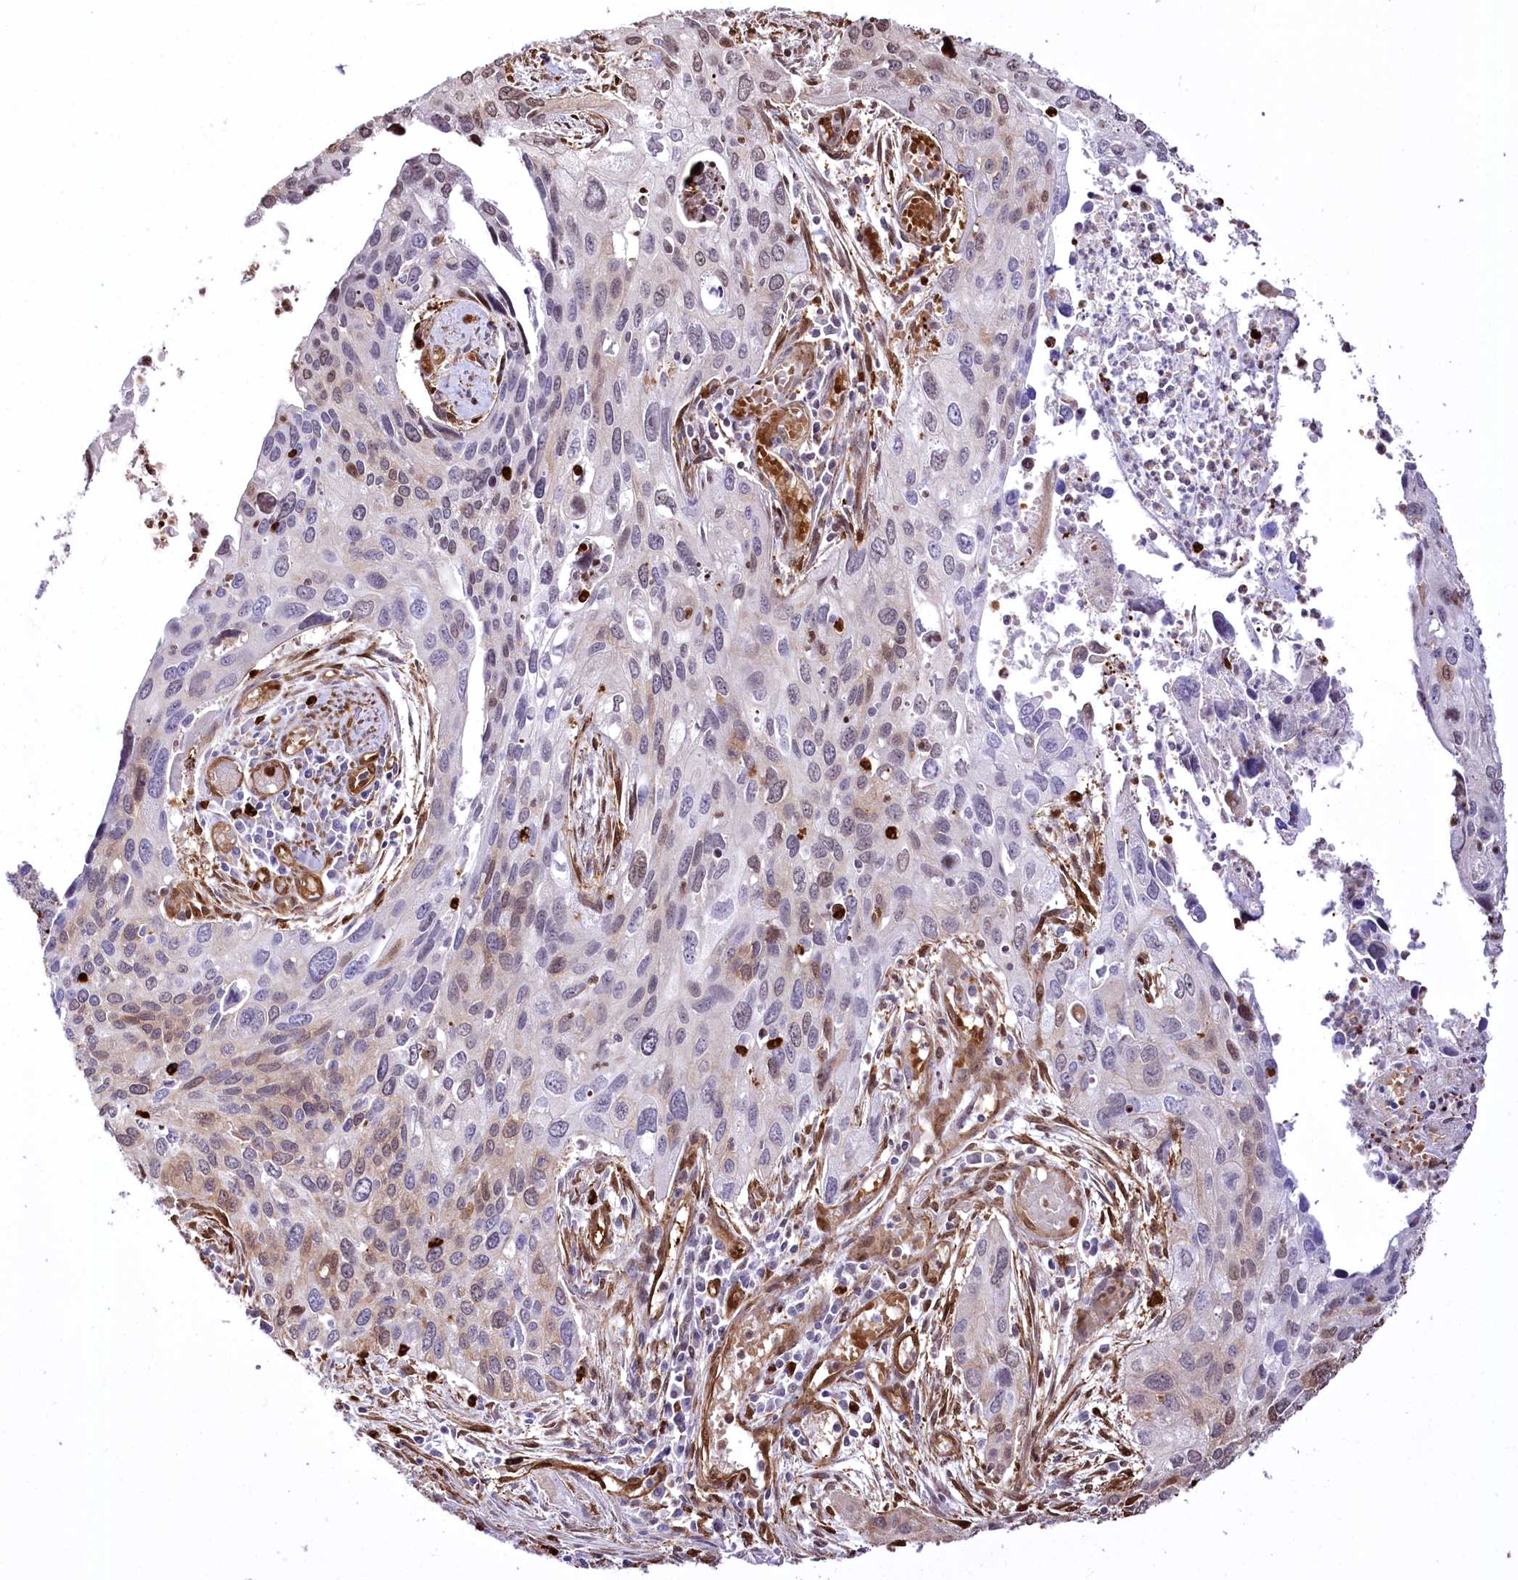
{"staining": {"intensity": "moderate", "quantity": "25%-75%", "location": "cytoplasmic/membranous,nuclear"}, "tissue": "cervical cancer", "cell_type": "Tumor cells", "image_type": "cancer", "snomed": [{"axis": "morphology", "description": "Squamous cell carcinoma, NOS"}, {"axis": "topography", "description": "Cervix"}], "caption": "This is an image of IHC staining of cervical cancer (squamous cell carcinoma), which shows moderate staining in the cytoplasmic/membranous and nuclear of tumor cells.", "gene": "PTMS", "patient": {"sex": "female", "age": 55}}